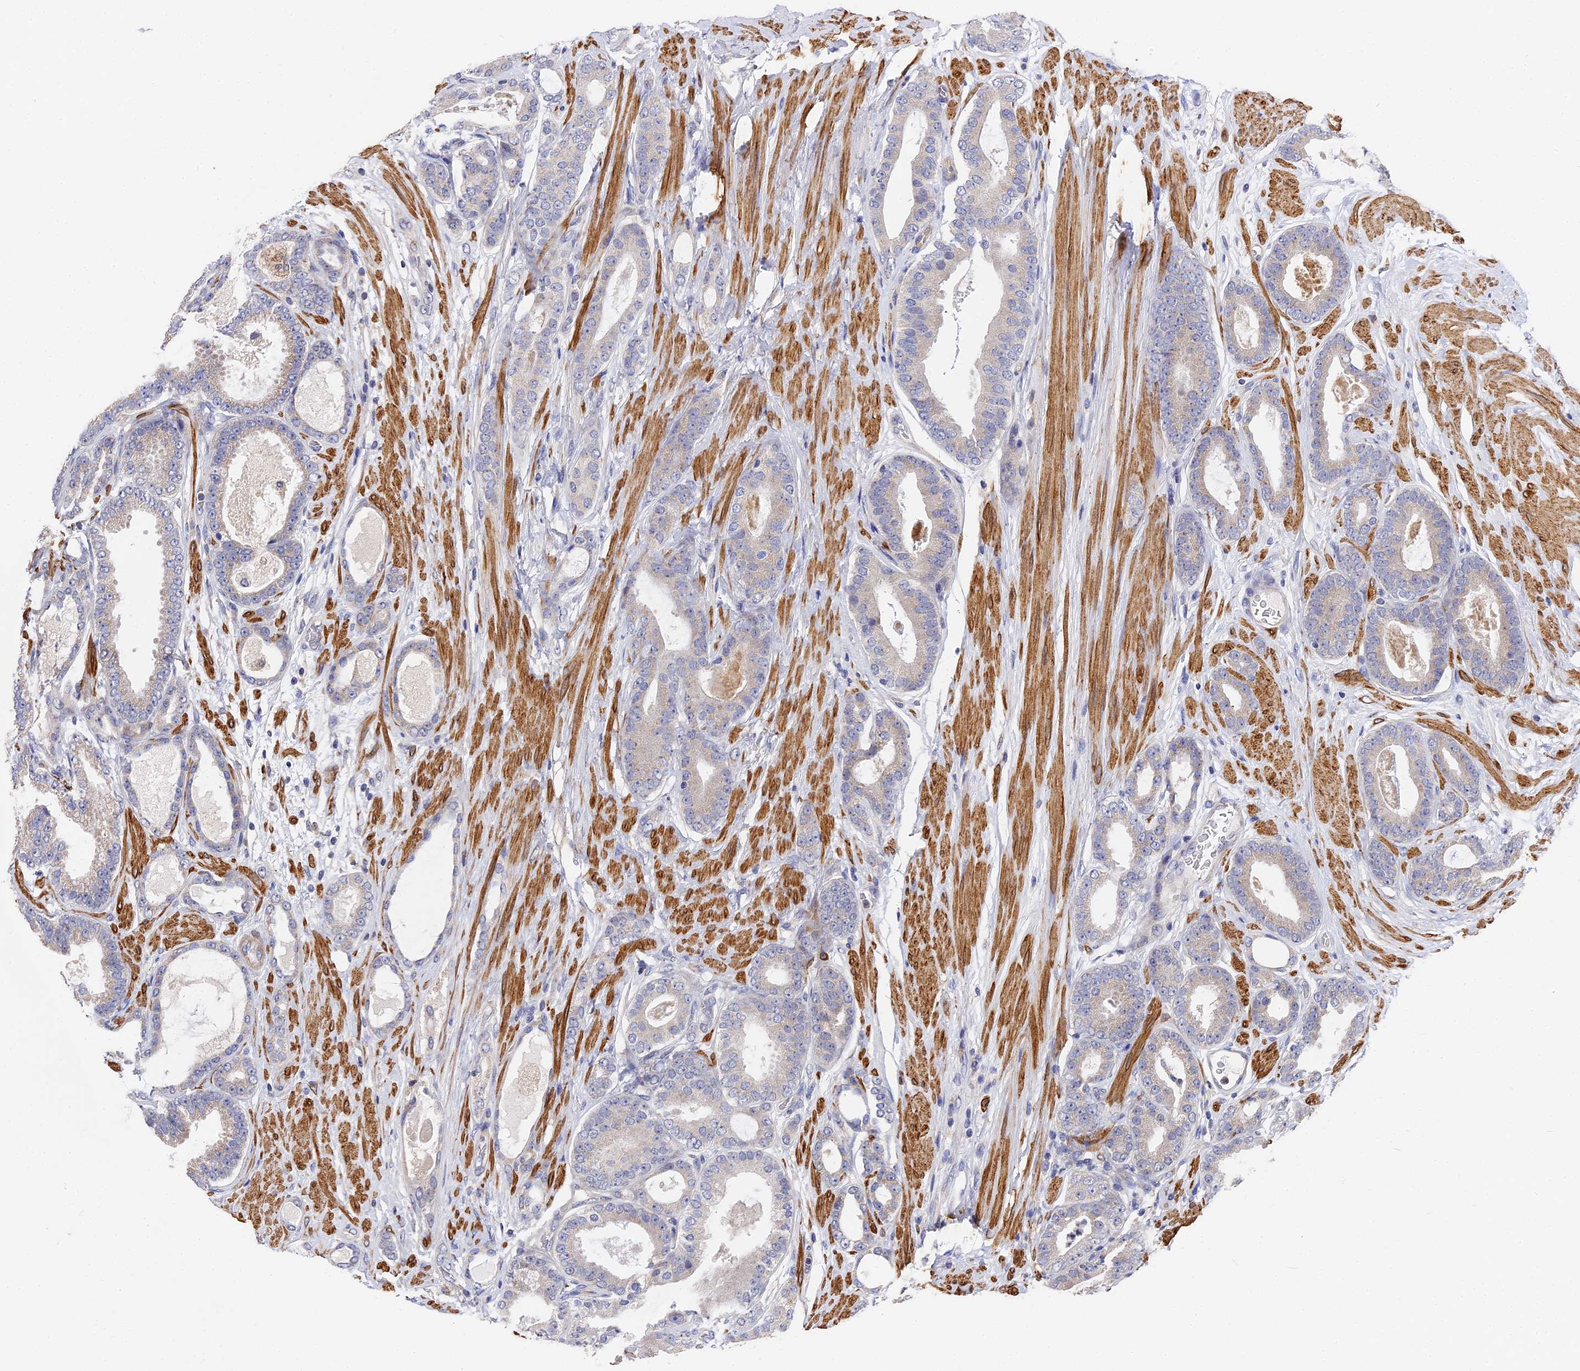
{"staining": {"intensity": "negative", "quantity": "none", "location": "none"}, "tissue": "prostate cancer", "cell_type": "Tumor cells", "image_type": "cancer", "snomed": [{"axis": "morphology", "description": "Adenocarcinoma, High grade"}, {"axis": "topography", "description": "Prostate"}], "caption": "Protein analysis of prostate cancer exhibits no significant positivity in tumor cells.", "gene": "CCDC113", "patient": {"sex": "male", "age": 60}}